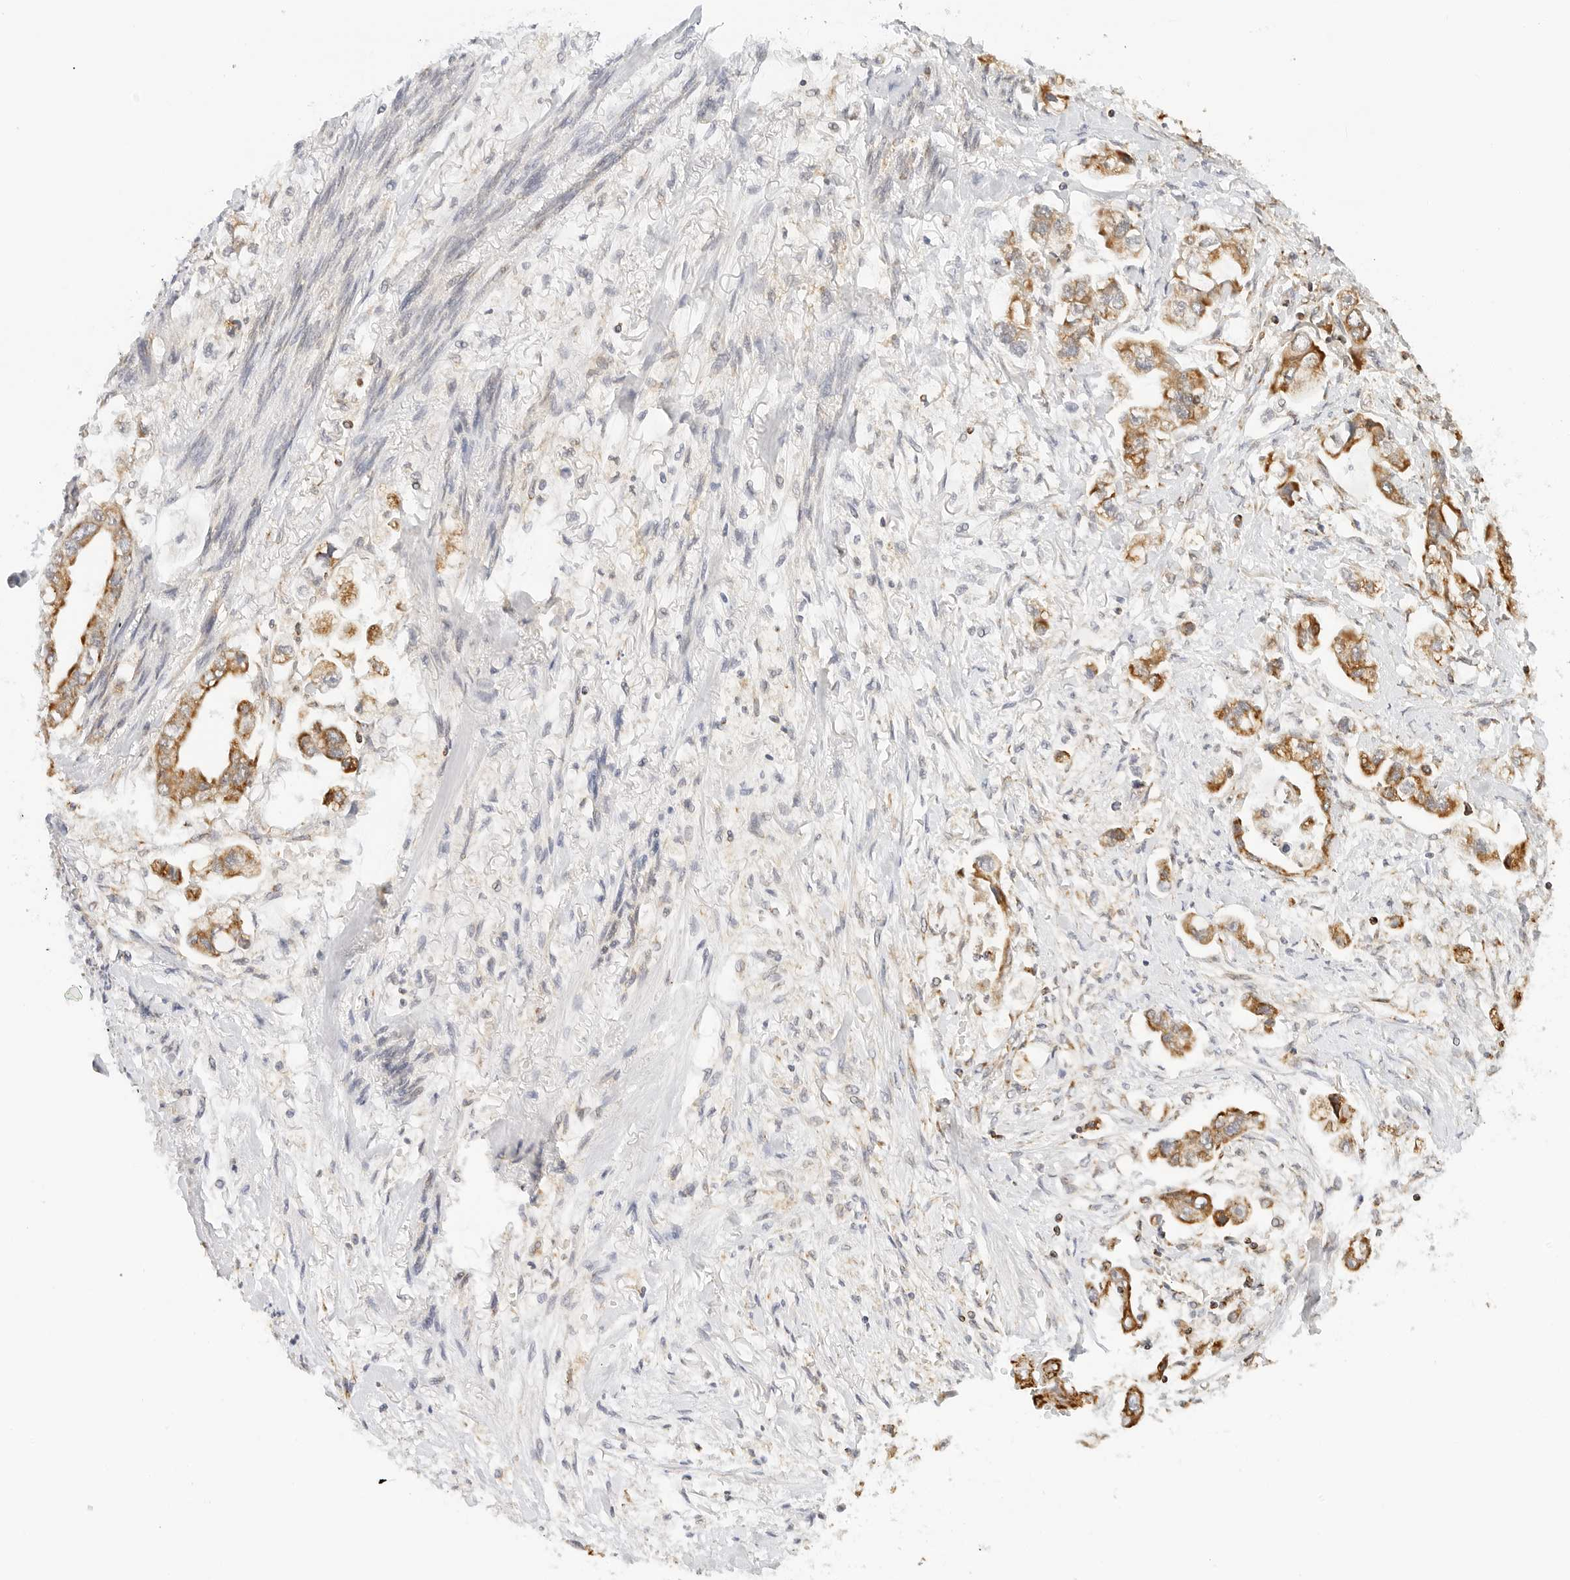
{"staining": {"intensity": "moderate", "quantity": ">75%", "location": "cytoplasmic/membranous"}, "tissue": "stomach cancer", "cell_type": "Tumor cells", "image_type": "cancer", "snomed": [{"axis": "morphology", "description": "Adenocarcinoma, NOS"}, {"axis": "topography", "description": "Stomach"}], "caption": "The photomicrograph exhibits immunohistochemical staining of stomach cancer. There is moderate cytoplasmic/membranous expression is identified in about >75% of tumor cells.", "gene": "ATL1", "patient": {"sex": "male", "age": 62}}